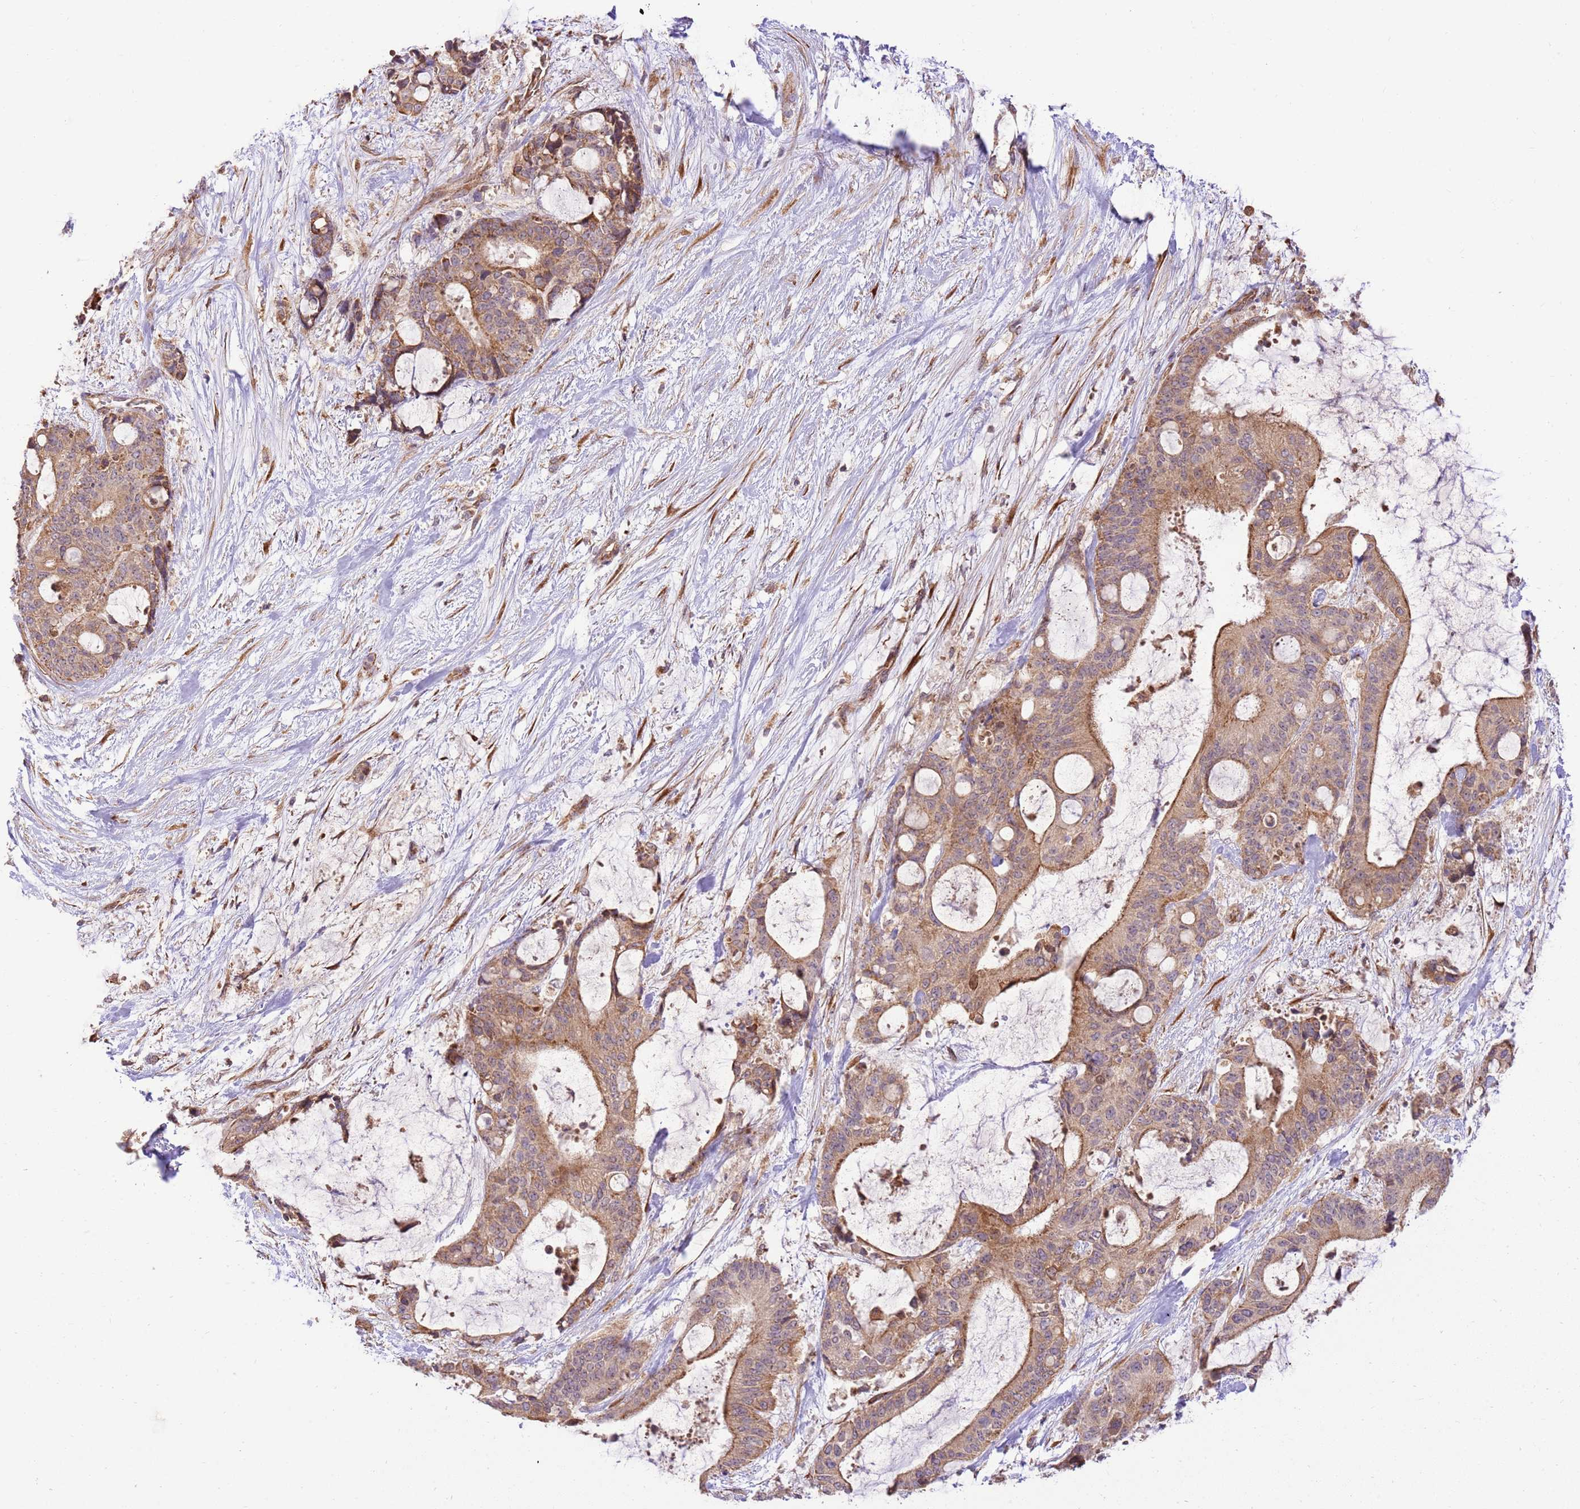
{"staining": {"intensity": "moderate", "quantity": ">75%", "location": "cytoplasmic/membranous"}, "tissue": "liver cancer", "cell_type": "Tumor cells", "image_type": "cancer", "snomed": [{"axis": "morphology", "description": "Normal tissue, NOS"}, {"axis": "morphology", "description": "Cholangiocarcinoma"}, {"axis": "topography", "description": "Liver"}, {"axis": "topography", "description": "Peripheral nerve tissue"}], "caption": "A histopathology image showing moderate cytoplasmic/membranous positivity in approximately >75% of tumor cells in liver cholangiocarcinoma, as visualized by brown immunohistochemical staining.", "gene": "SPATA2L", "patient": {"sex": "female", "age": 73}}